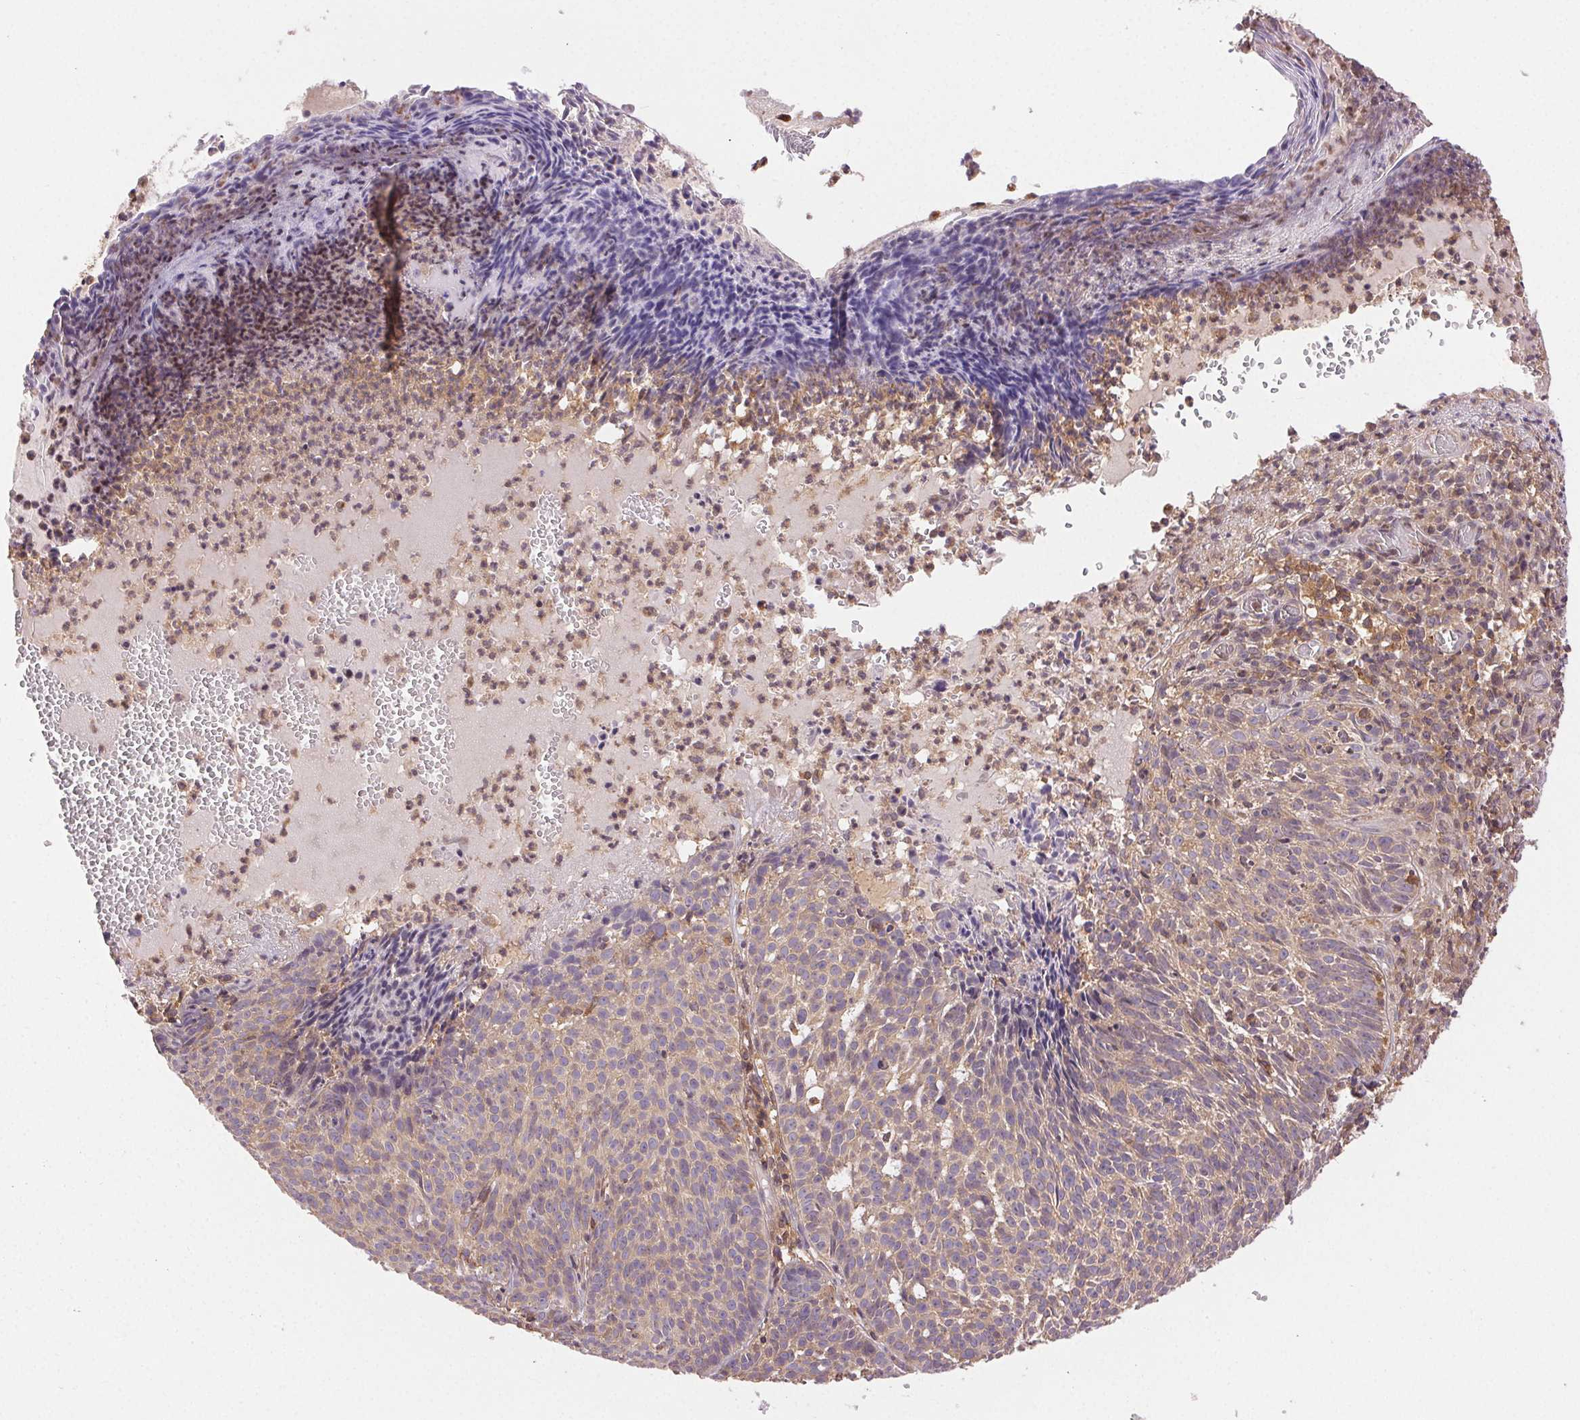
{"staining": {"intensity": "weak", "quantity": "25%-75%", "location": "cytoplasmic/membranous"}, "tissue": "skin cancer", "cell_type": "Tumor cells", "image_type": "cancer", "snomed": [{"axis": "morphology", "description": "Basal cell carcinoma"}, {"axis": "topography", "description": "Skin"}], "caption": "The micrograph reveals staining of skin cancer, revealing weak cytoplasmic/membranous protein staining (brown color) within tumor cells.", "gene": "GDI2", "patient": {"sex": "male", "age": 90}}